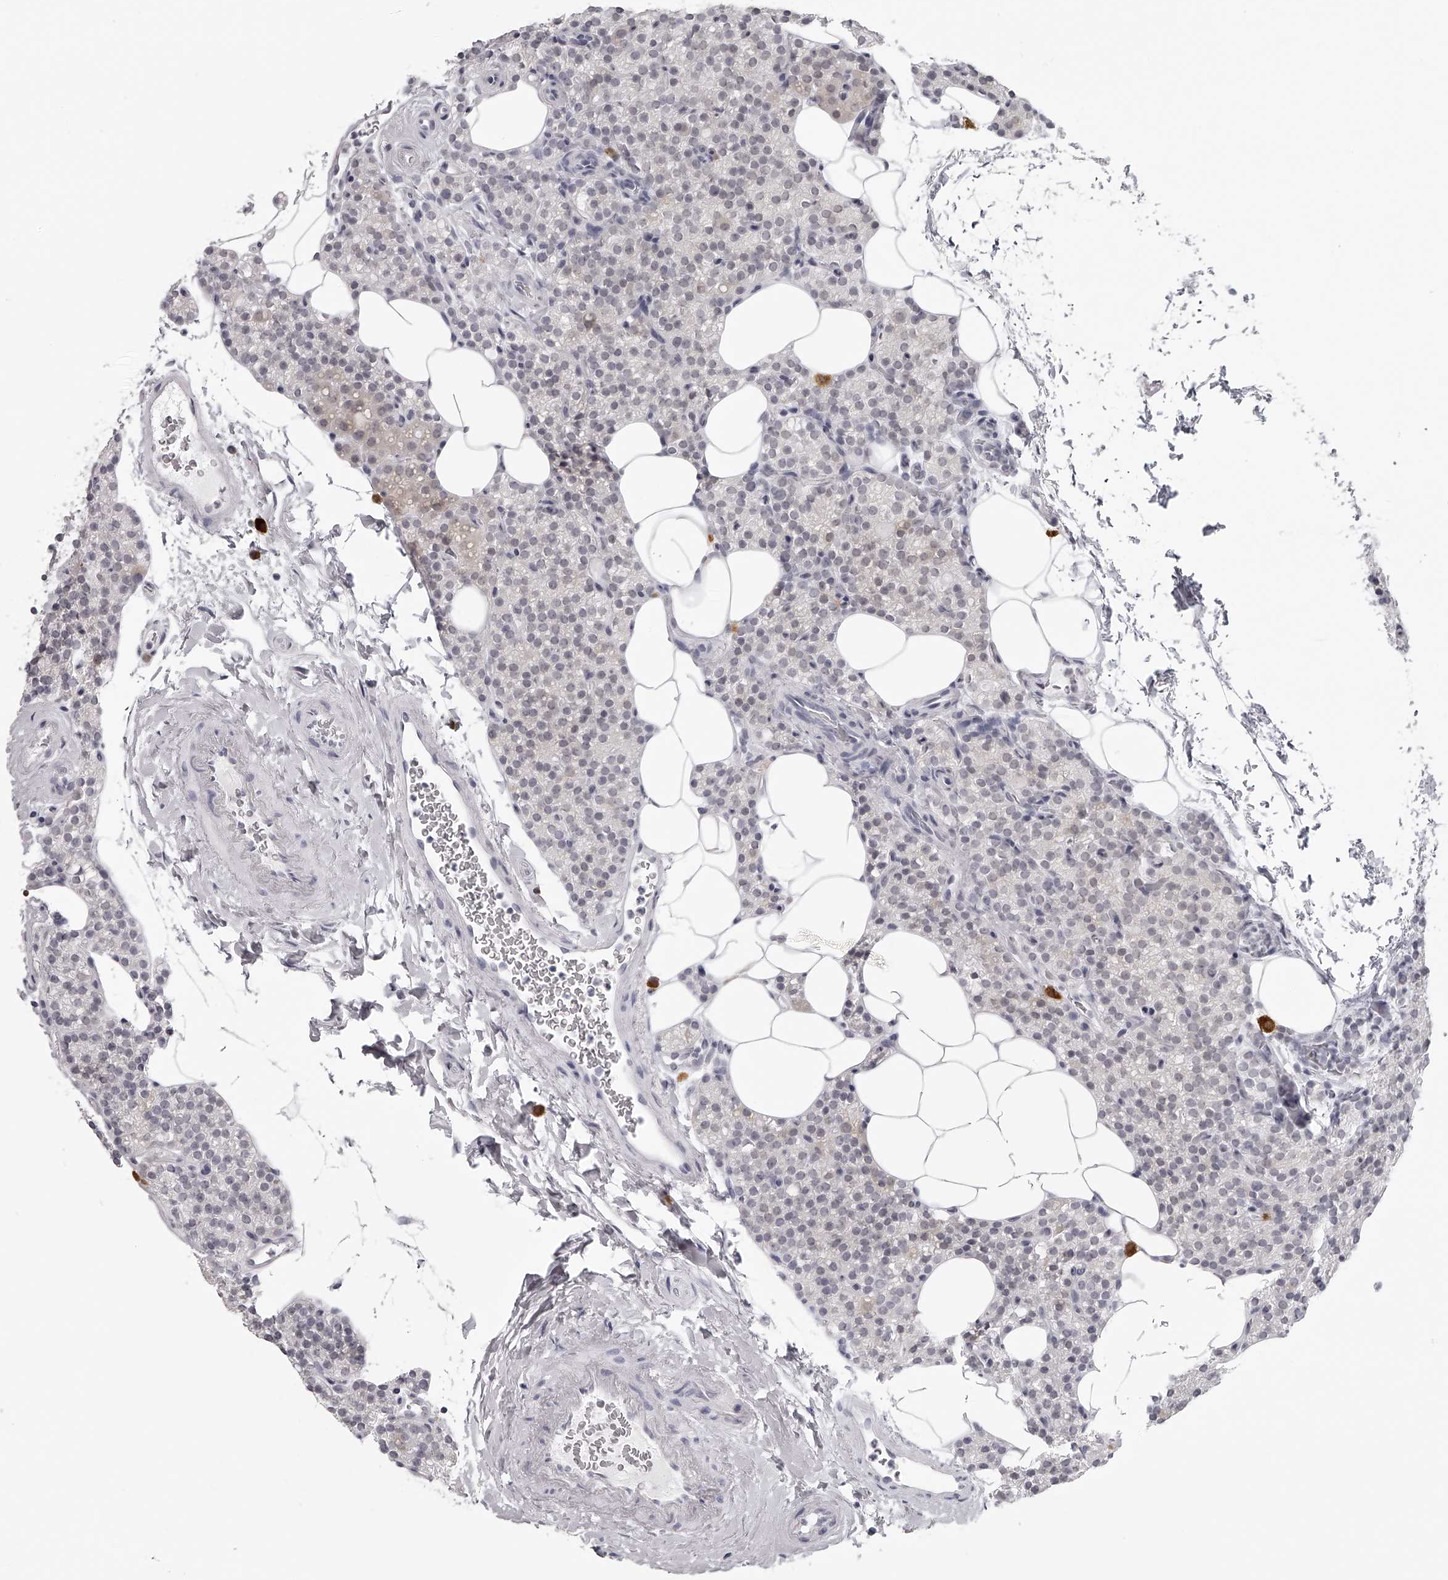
{"staining": {"intensity": "negative", "quantity": "none", "location": "none"}, "tissue": "parathyroid gland", "cell_type": "Glandular cells", "image_type": "normal", "snomed": [{"axis": "morphology", "description": "Normal tissue, NOS"}, {"axis": "topography", "description": "Parathyroid gland"}], "caption": "The histopathology image shows no significant staining in glandular cells of parathyroid gland.", "gene": "SEC11C", "patient": {"sex": "female", "age": 56}}